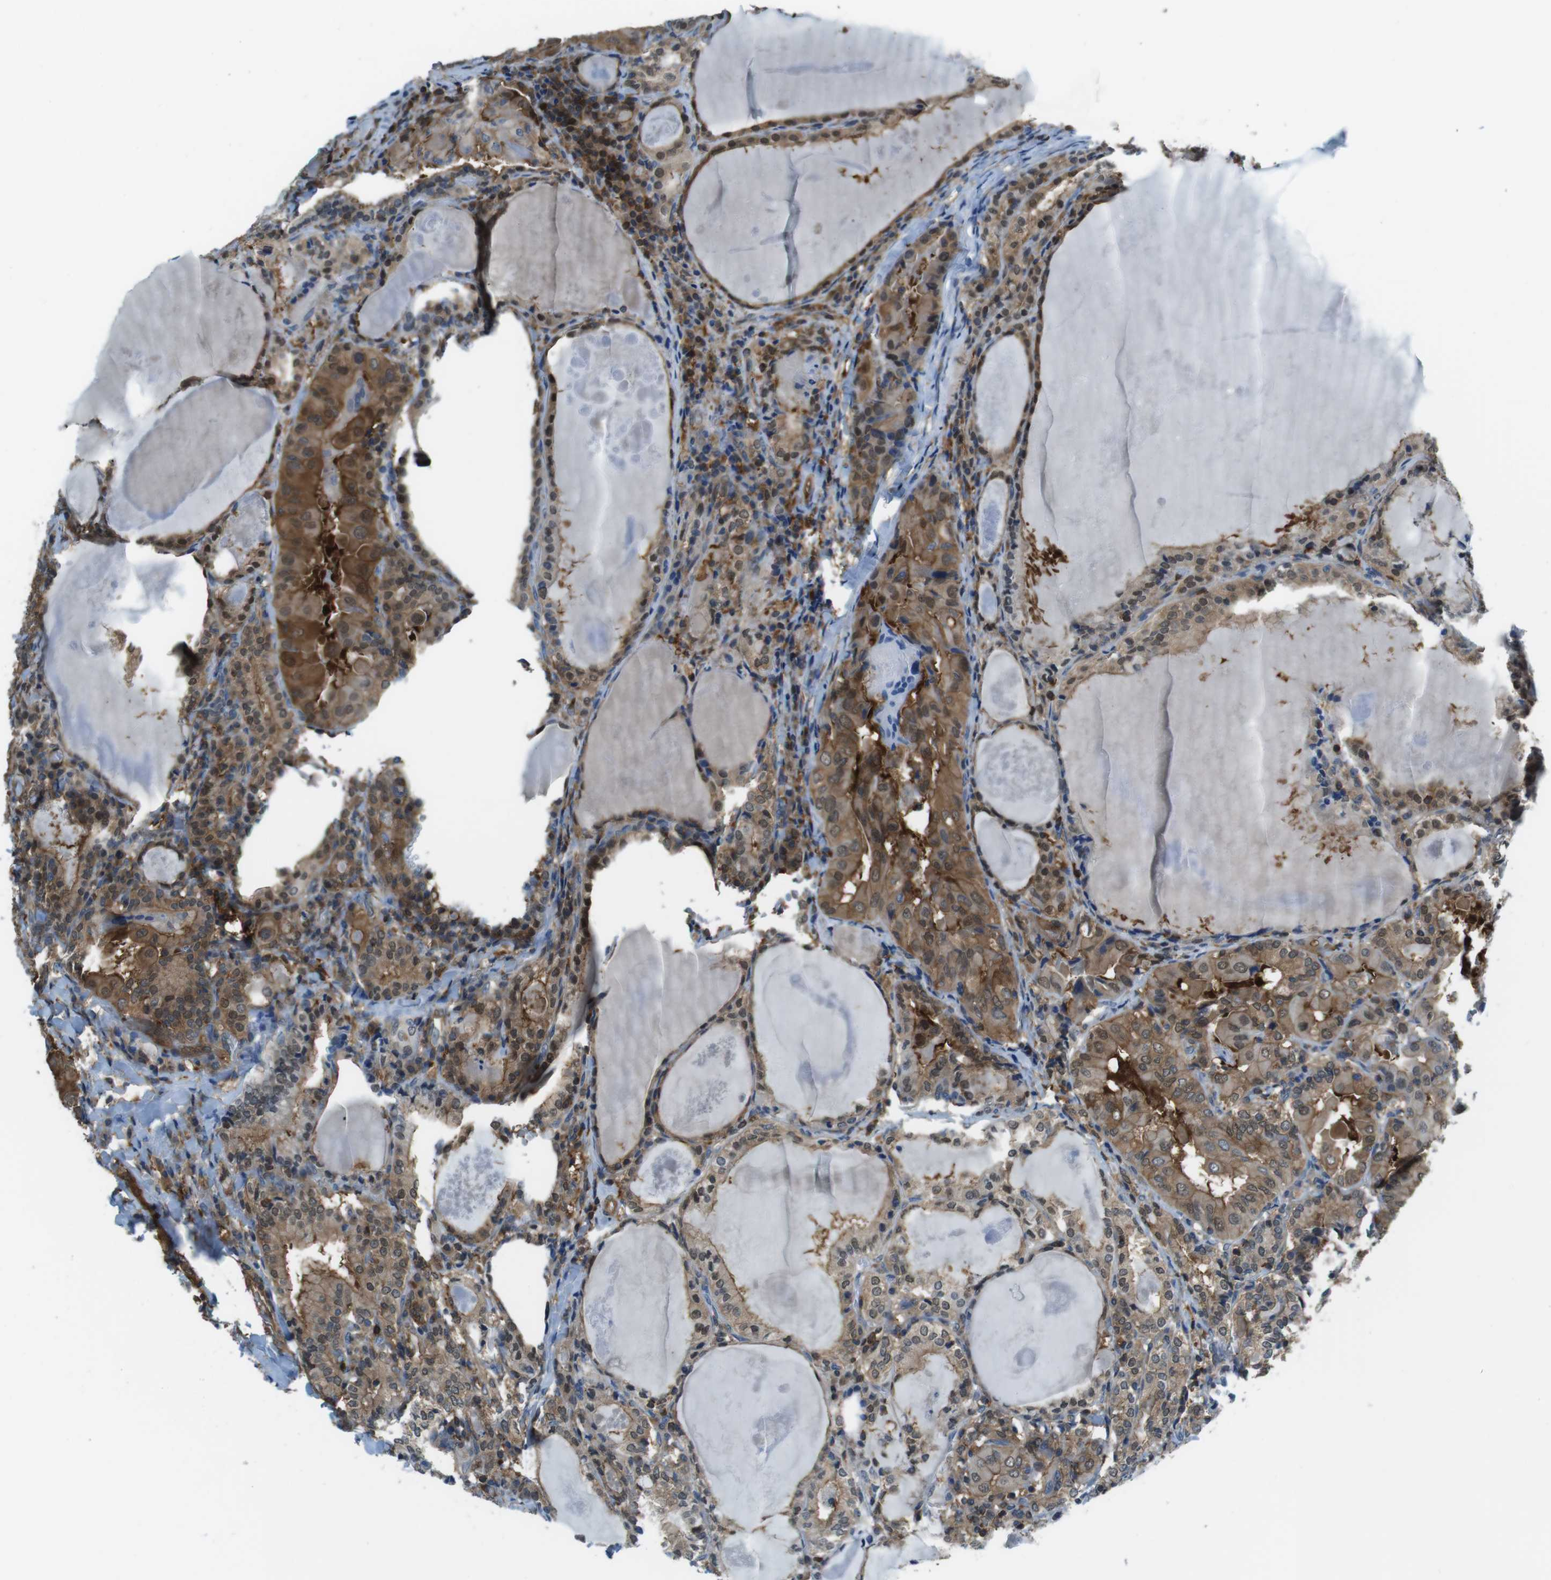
{"staining": {"intensity": "moderate", "quantity": ">75%", "location": "cytoplasmic/membranous"}, "tissue": "thyroid cancer", "cell_type": "Tumor cells", "image_type": "cancer", "snomed": [{"axis": "morphology", "description": "Papillary adenocarcinoma, NOS"}, {"axis": "topography", "description": "Thyroid gland"}], "caption": "Protein analysis of thyroid cancer tissue demonstrates moderate cytoplasmic/membranous expression in about >75% of tumor cells.", "gene": "TES", "patient": {"sex": "female", "age": 42}}